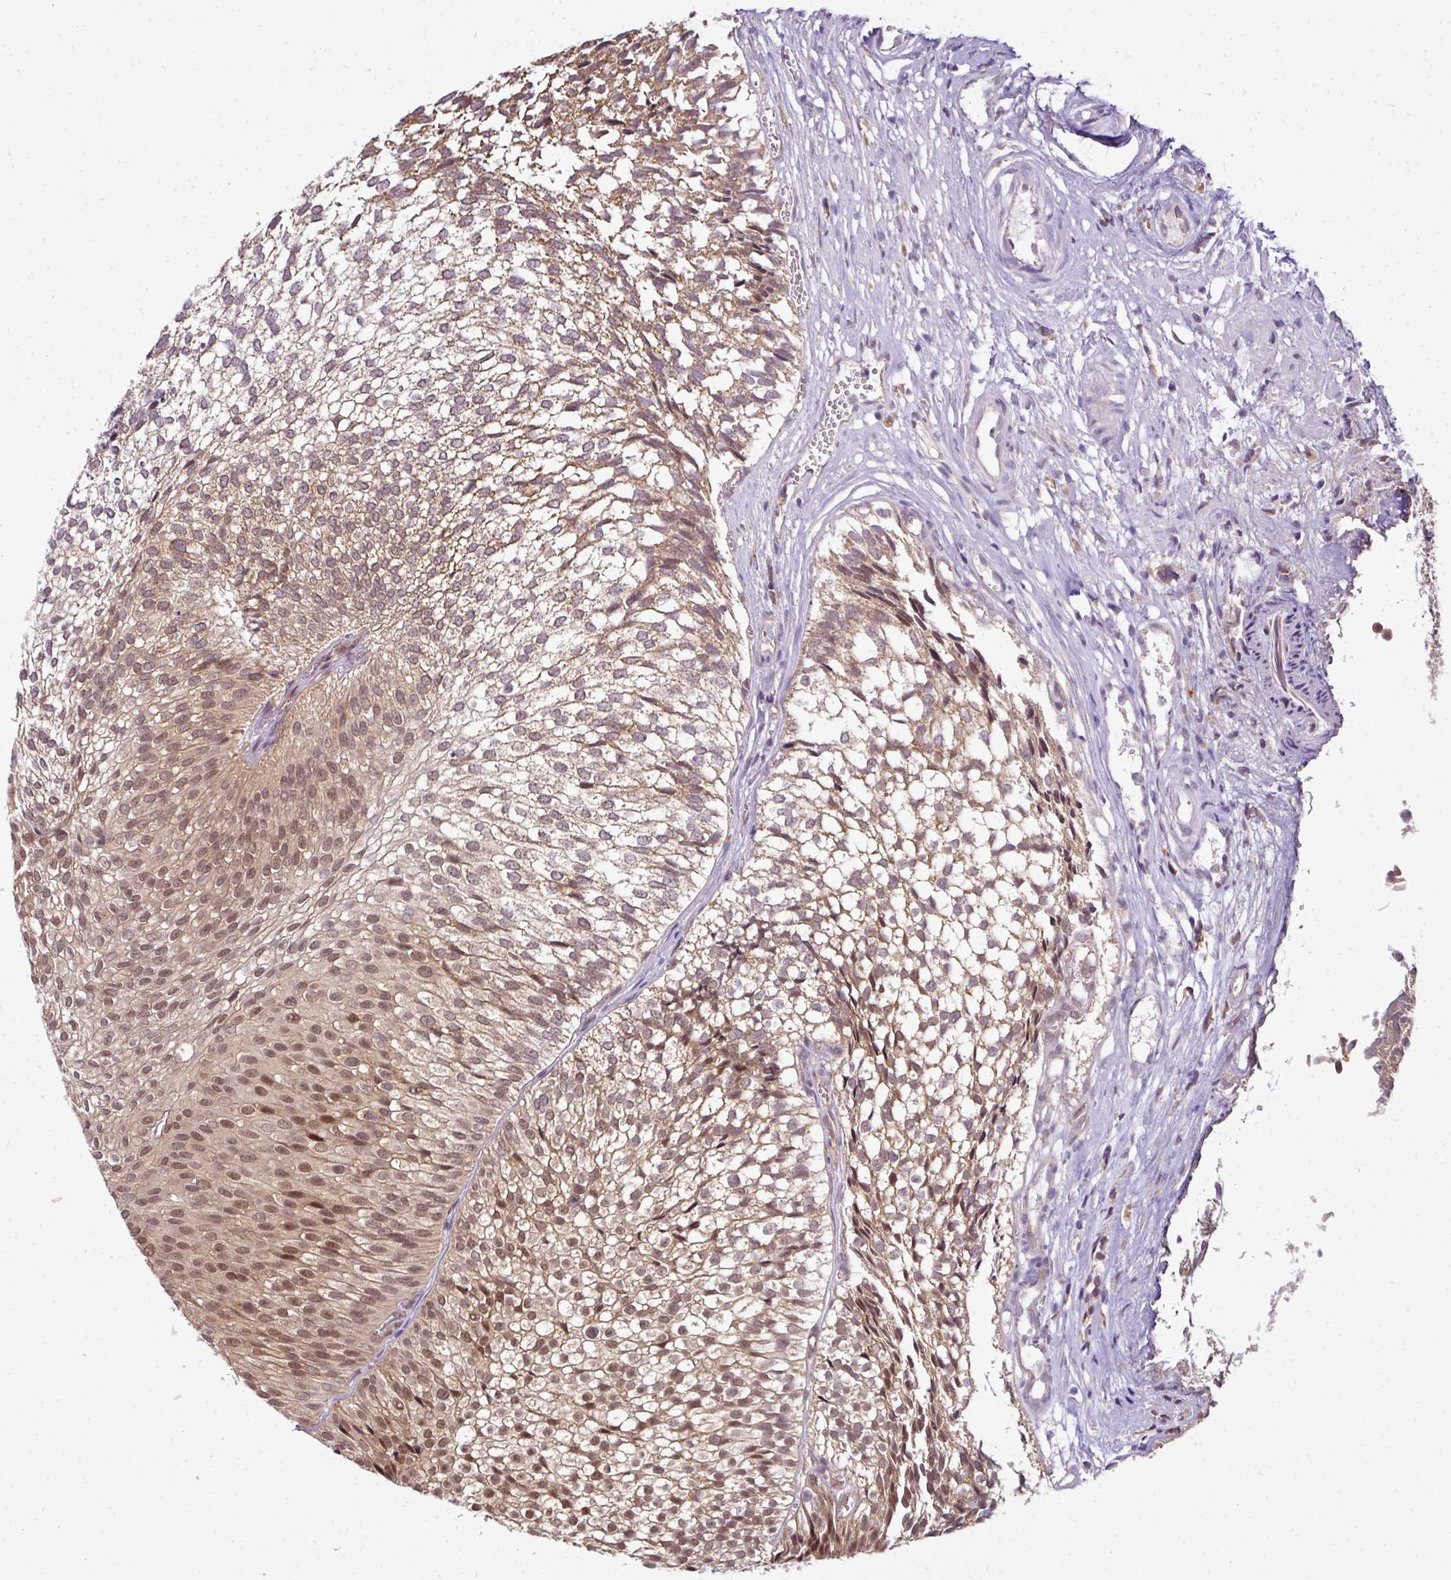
{"staining": {"intensity": "moderate", "quantity": ">75%", "location": "cytoplasmic/membranous,nuclear"}, "tissue": "urothelial cancer", "cell_type": "Tumor cells", "image_type": "cancer", "snomed": [{"axis": "morphology", "description": "Urothelial carcinoma, Low grade"}, {"axis": "topography", "description": "Urinary bladder"}], "caption": "A brown stain labels moderate cytoplasmic/membranous and nuclear expression of a protein in human urothelial cancer tumor cells.", "gene": "RBM4B", "patient": {"sex": "male", "age": 91}}